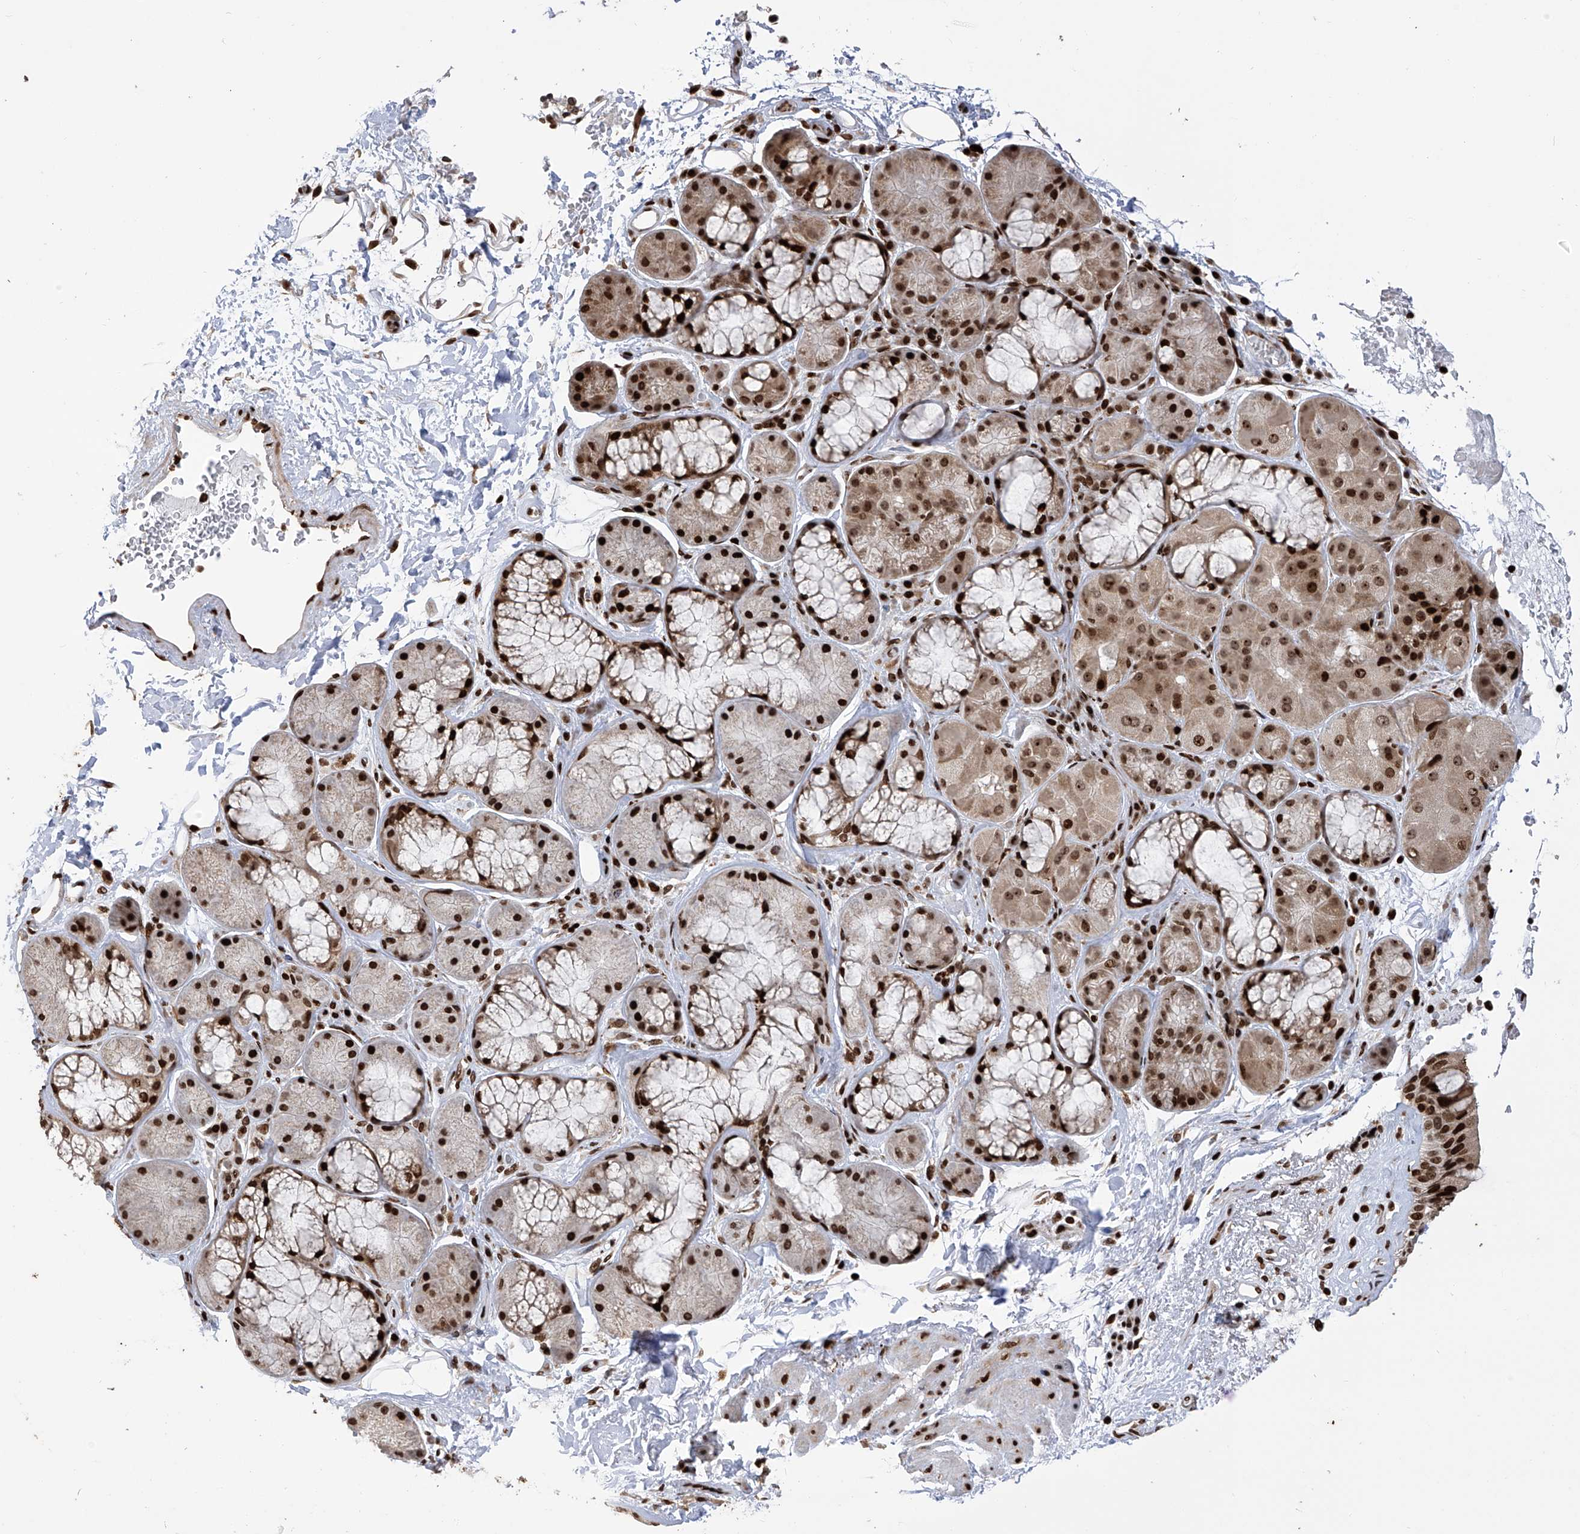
{"staining": {"intensity": "strong", "quantity": ">75%", "location": "cytoplasmic/membranous,nuclear"}, "tissue": "bronchus", "cell_type": "Respiratory epithelial cells", "image_type": "normal", "snomed": [{"axis": "morphology", "description": "Normal tissue, NOS"}, {"axis": "morphology", "description": "Squamous cell carcinoma, NOS"}, {"axis": "topography", "description": "Lymph node"}, {"axis": "topography", "description": "Bronchus"}, {"axis": "topography", "description": "Lung"}], "caption": "Human bronchus stained for a protein (brown) shows strong cytoplasmic/membranous,nuclear positive expression in approximately >75% of respiratory epithelial cells.", "gene": "PAK1IP1", "patient": {"sex": "male", "age": 66}}